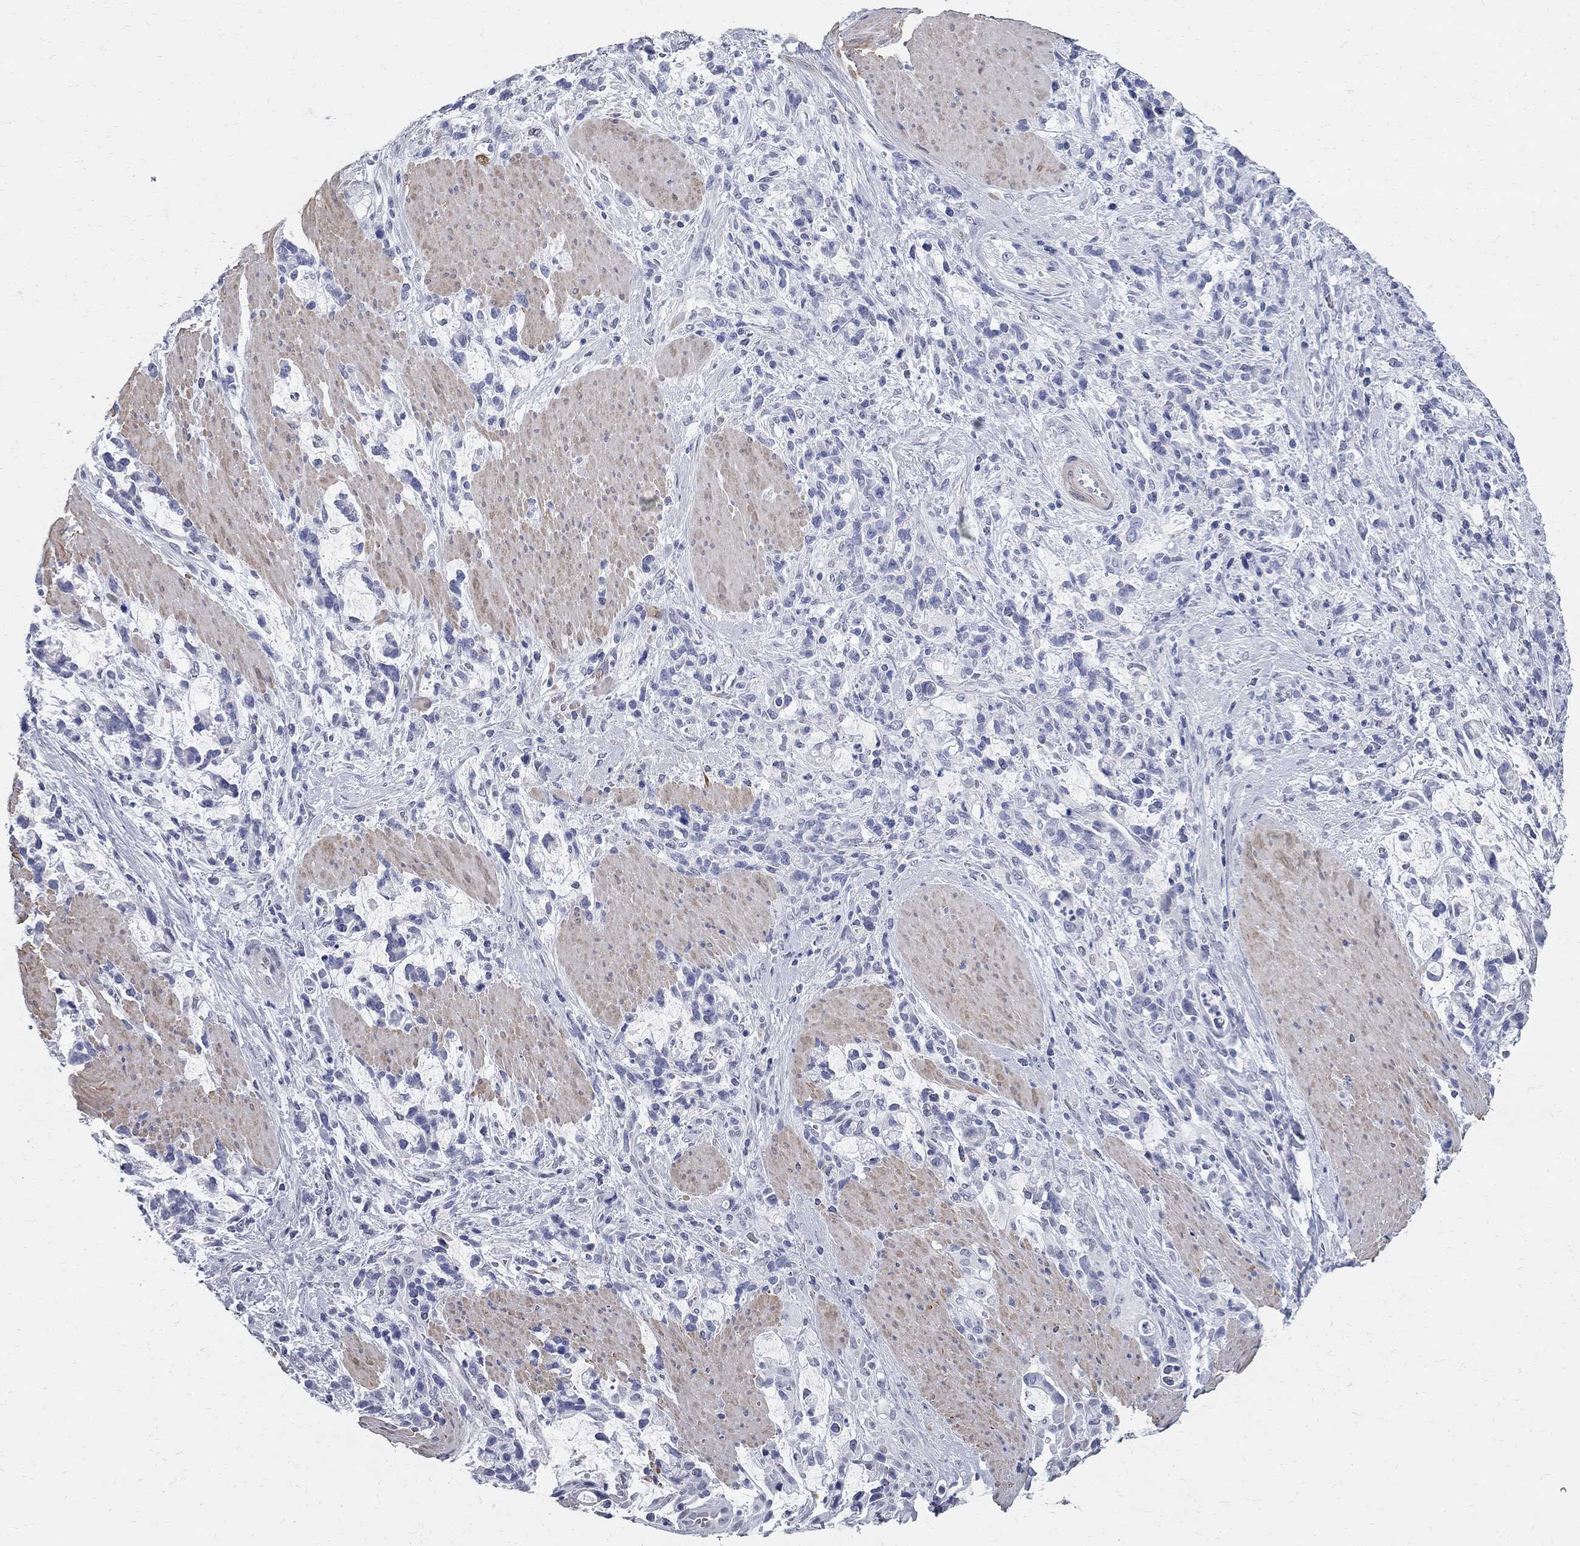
{"staining": {"intensity": "negative", "quantity": "none", "location": "none"}, "tissue": "stomach cancer", "cell_type": "Tumor cells", "image_type": "cancer", "snomed": [{"axis": "morphology", "description": "Adenocarcinoma, NOS"}, {"axis": "topography", "description": "Stomach"}], "caption": "Stomach cancer stained for a protein using immunohistochemistry shows no staining tumor cells.", "gene": "BPIFB1", "patient": {"sex": "female", "age": 57}}